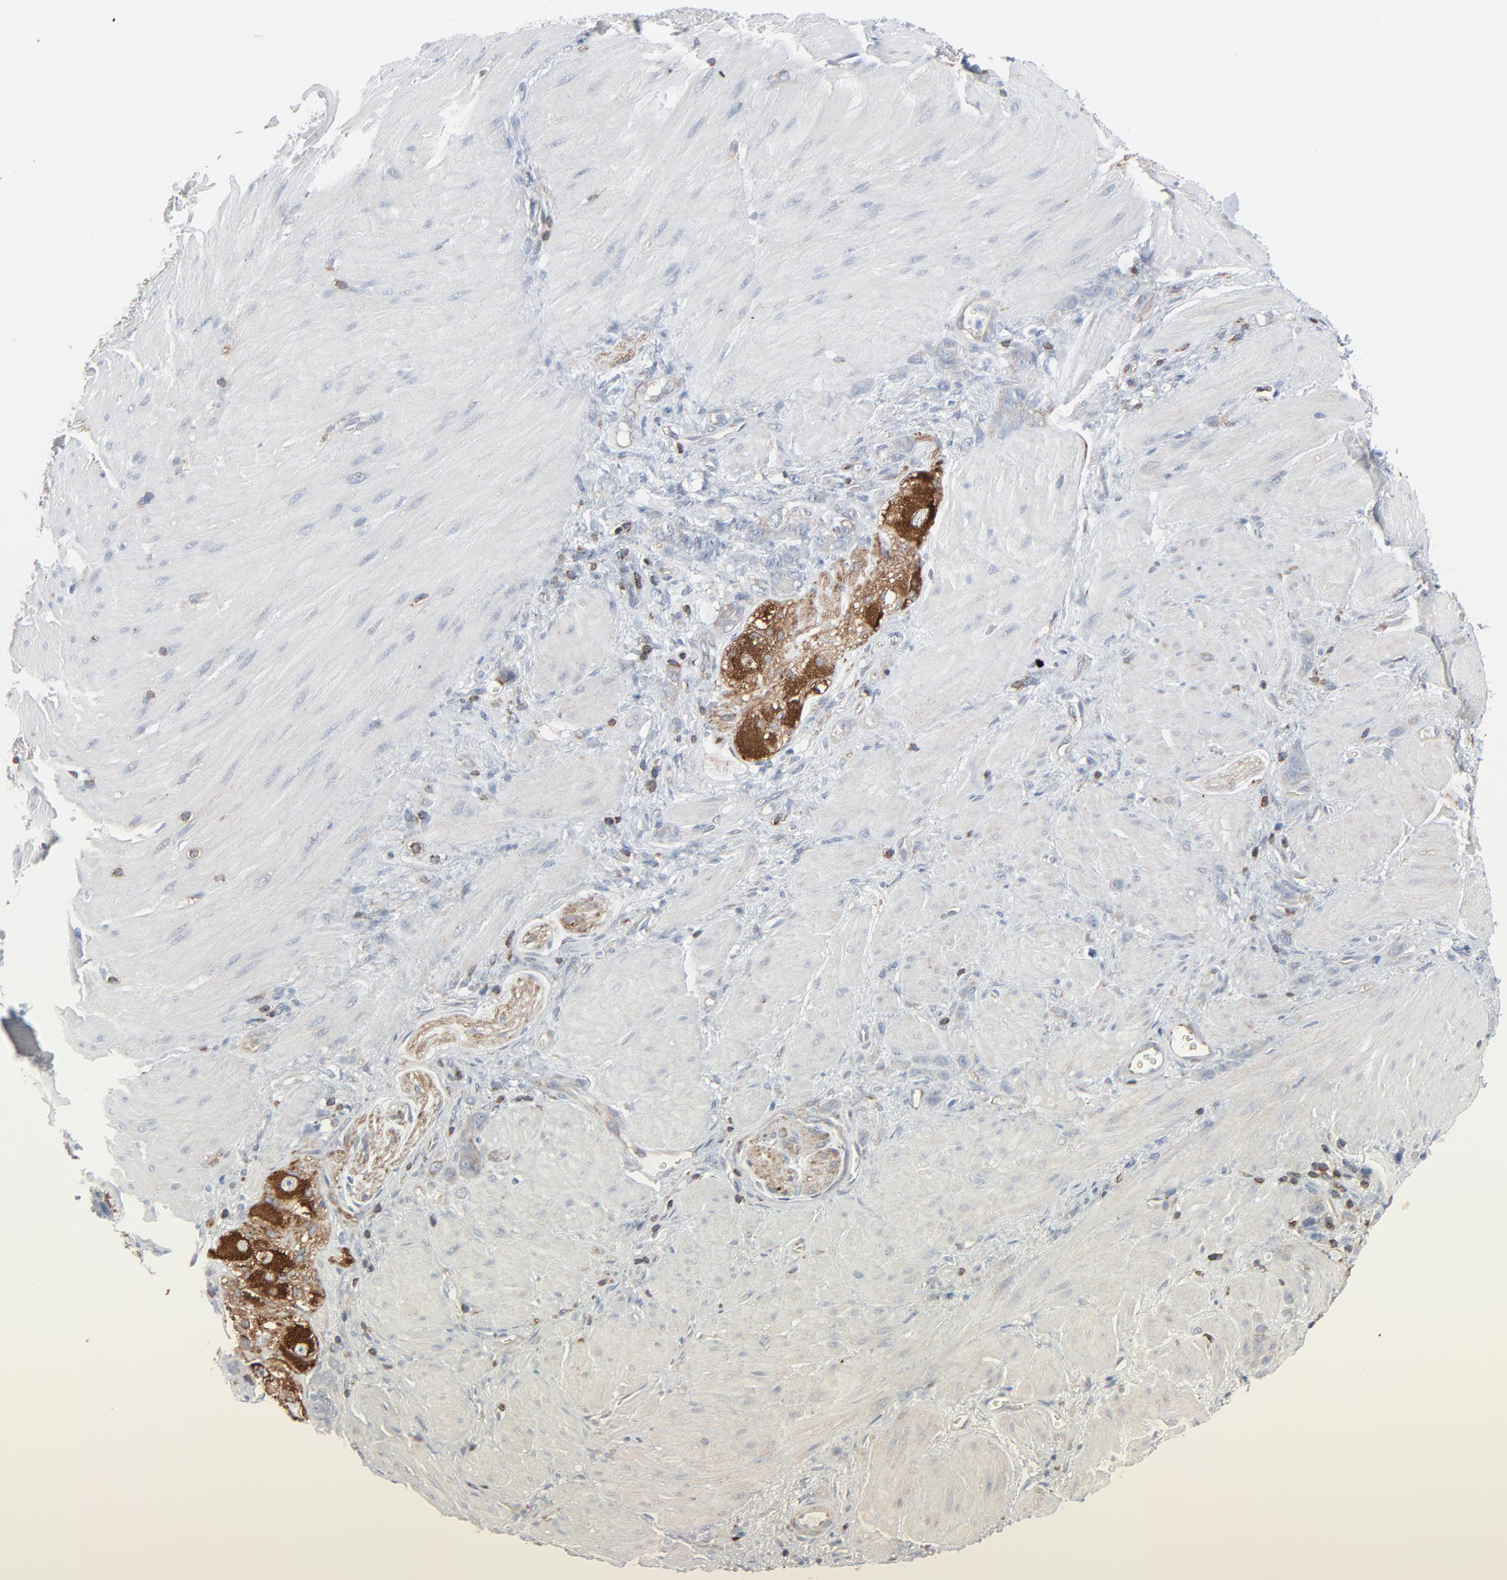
{"staining": {"intensity": "negative", "quantity": "none", "location": "none"}, "tissue": "stomach cancer", "cell_type": "Tumor cells", "image_type": "cancer", "snomed": [{"axis": "morphology", "description": "Normal tissue, NOS"}, {"axis": "morphology", "description": "Adenocarcinoma, NOS"}, {"axis": "topography", "description": "Stomach"}], "caption": "High power microscopy photomicrograph of an immunohistochemistry photomicrograph of stomach adenocarcinoma, revealing no significant expression in tumor cells. Brightfield microscopy of IHC stained with DAB (3,3'-diaminobenzidine) (brown) and hematoxylin (blue), captured at high magnification.", "gene": "OPTN", "patient": {"sex": "male", "age": 82}}